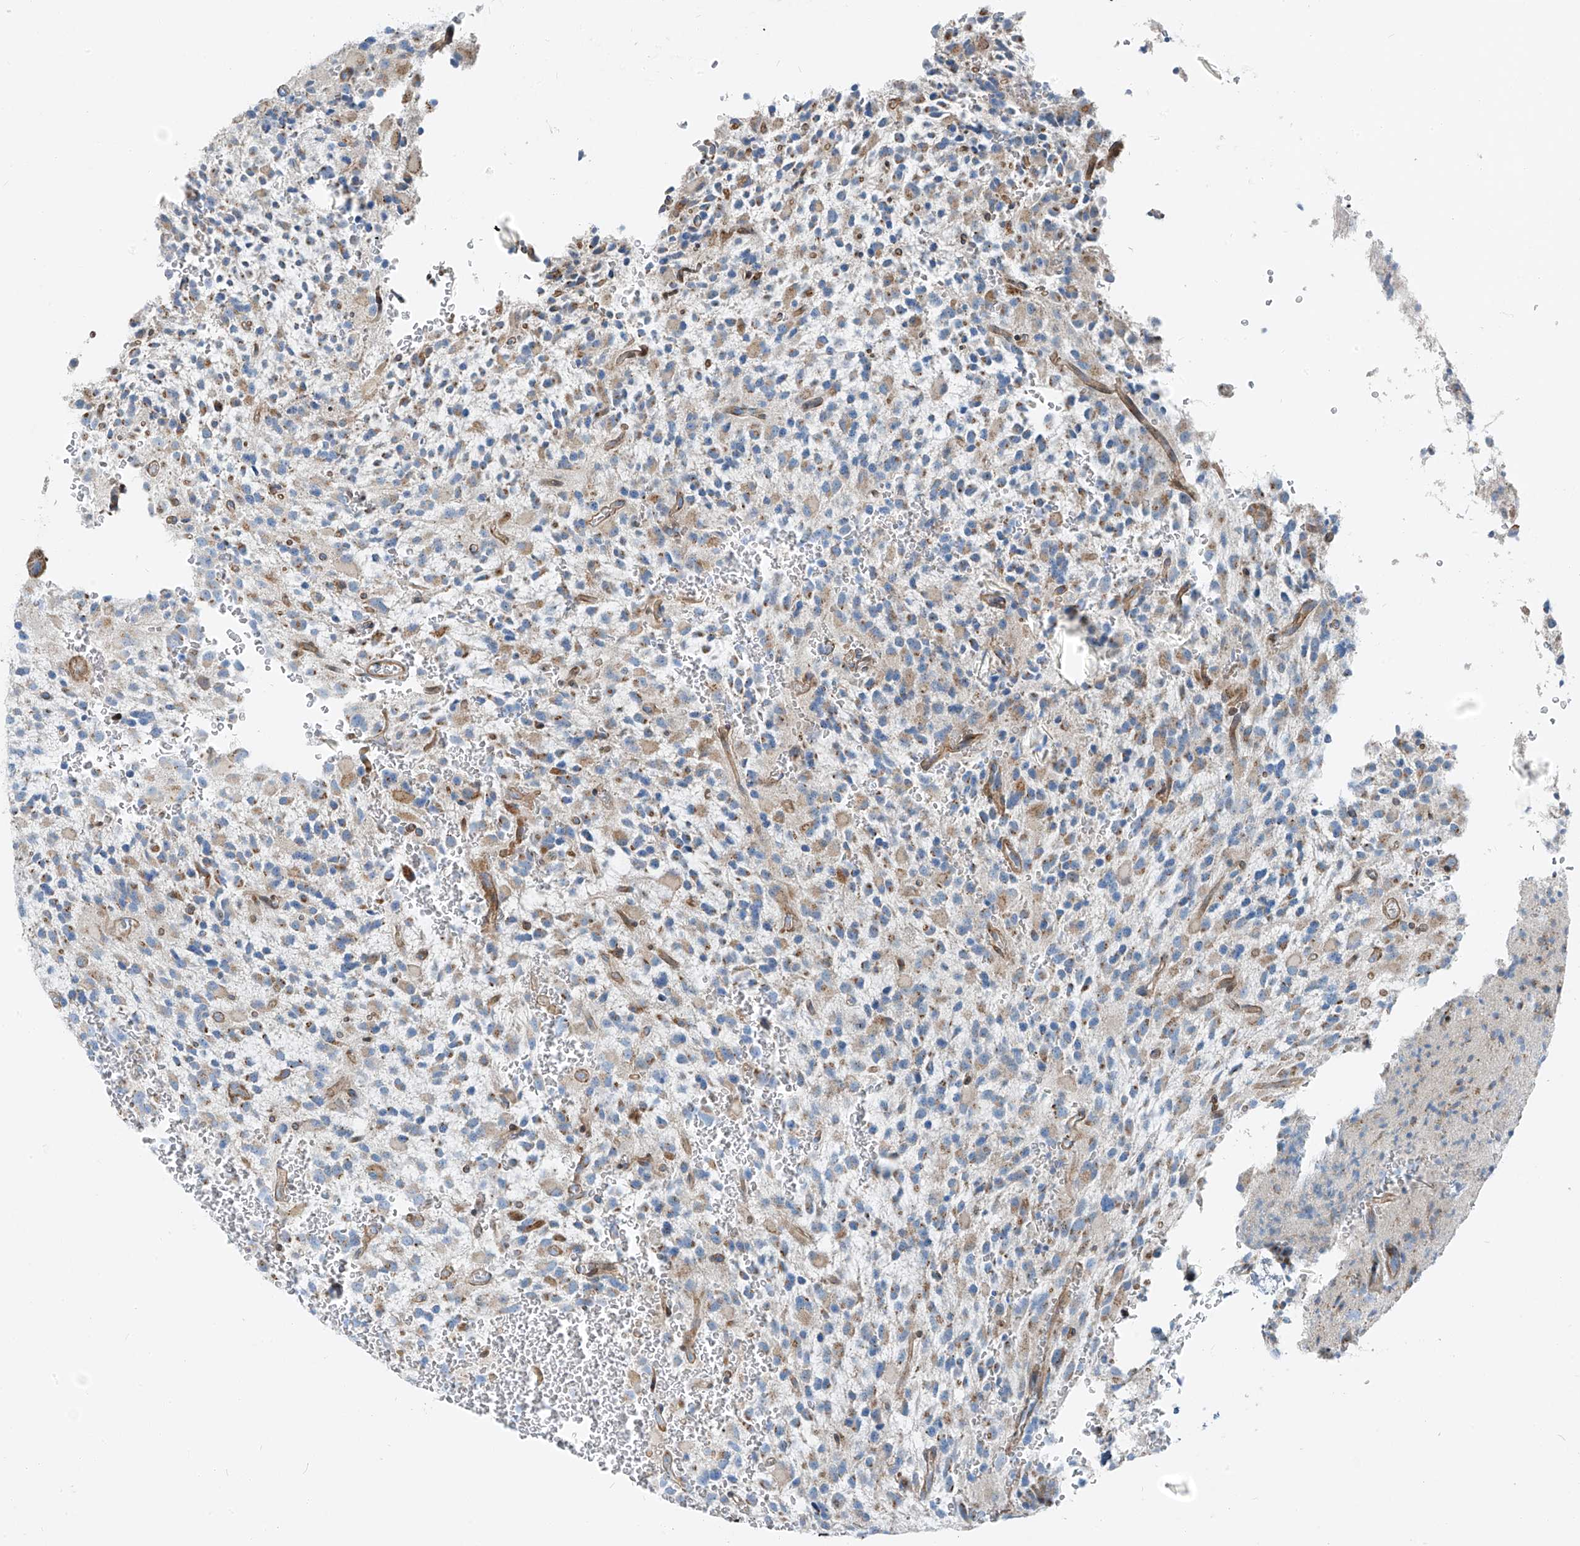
{"staining": {"intensity": "moderate", "quantity": "<25%", "location": "cytoplasmic/membranous"}, "tissue": "glioma", "cell_type": "Tumor cells", "image_type": "cancer", "snomed": [{"axis": "morphology", "description": "Glioma, malignant, High grade"}, {"axis": "topography", "description": "Brain"}], "caption": "Immunohistochemistry (IHC) image of neoplastic tissue: glioma stained using immunohistochemistry (IHC) demonstrates low levels of moderate protein expression localized specifically in the cytoplasmic/membranous of tumor cells, appearing as a cytoplasmic/membranous brown color.", "gene": "HIC2", "patient": {"sex": "male", "age": 34}}